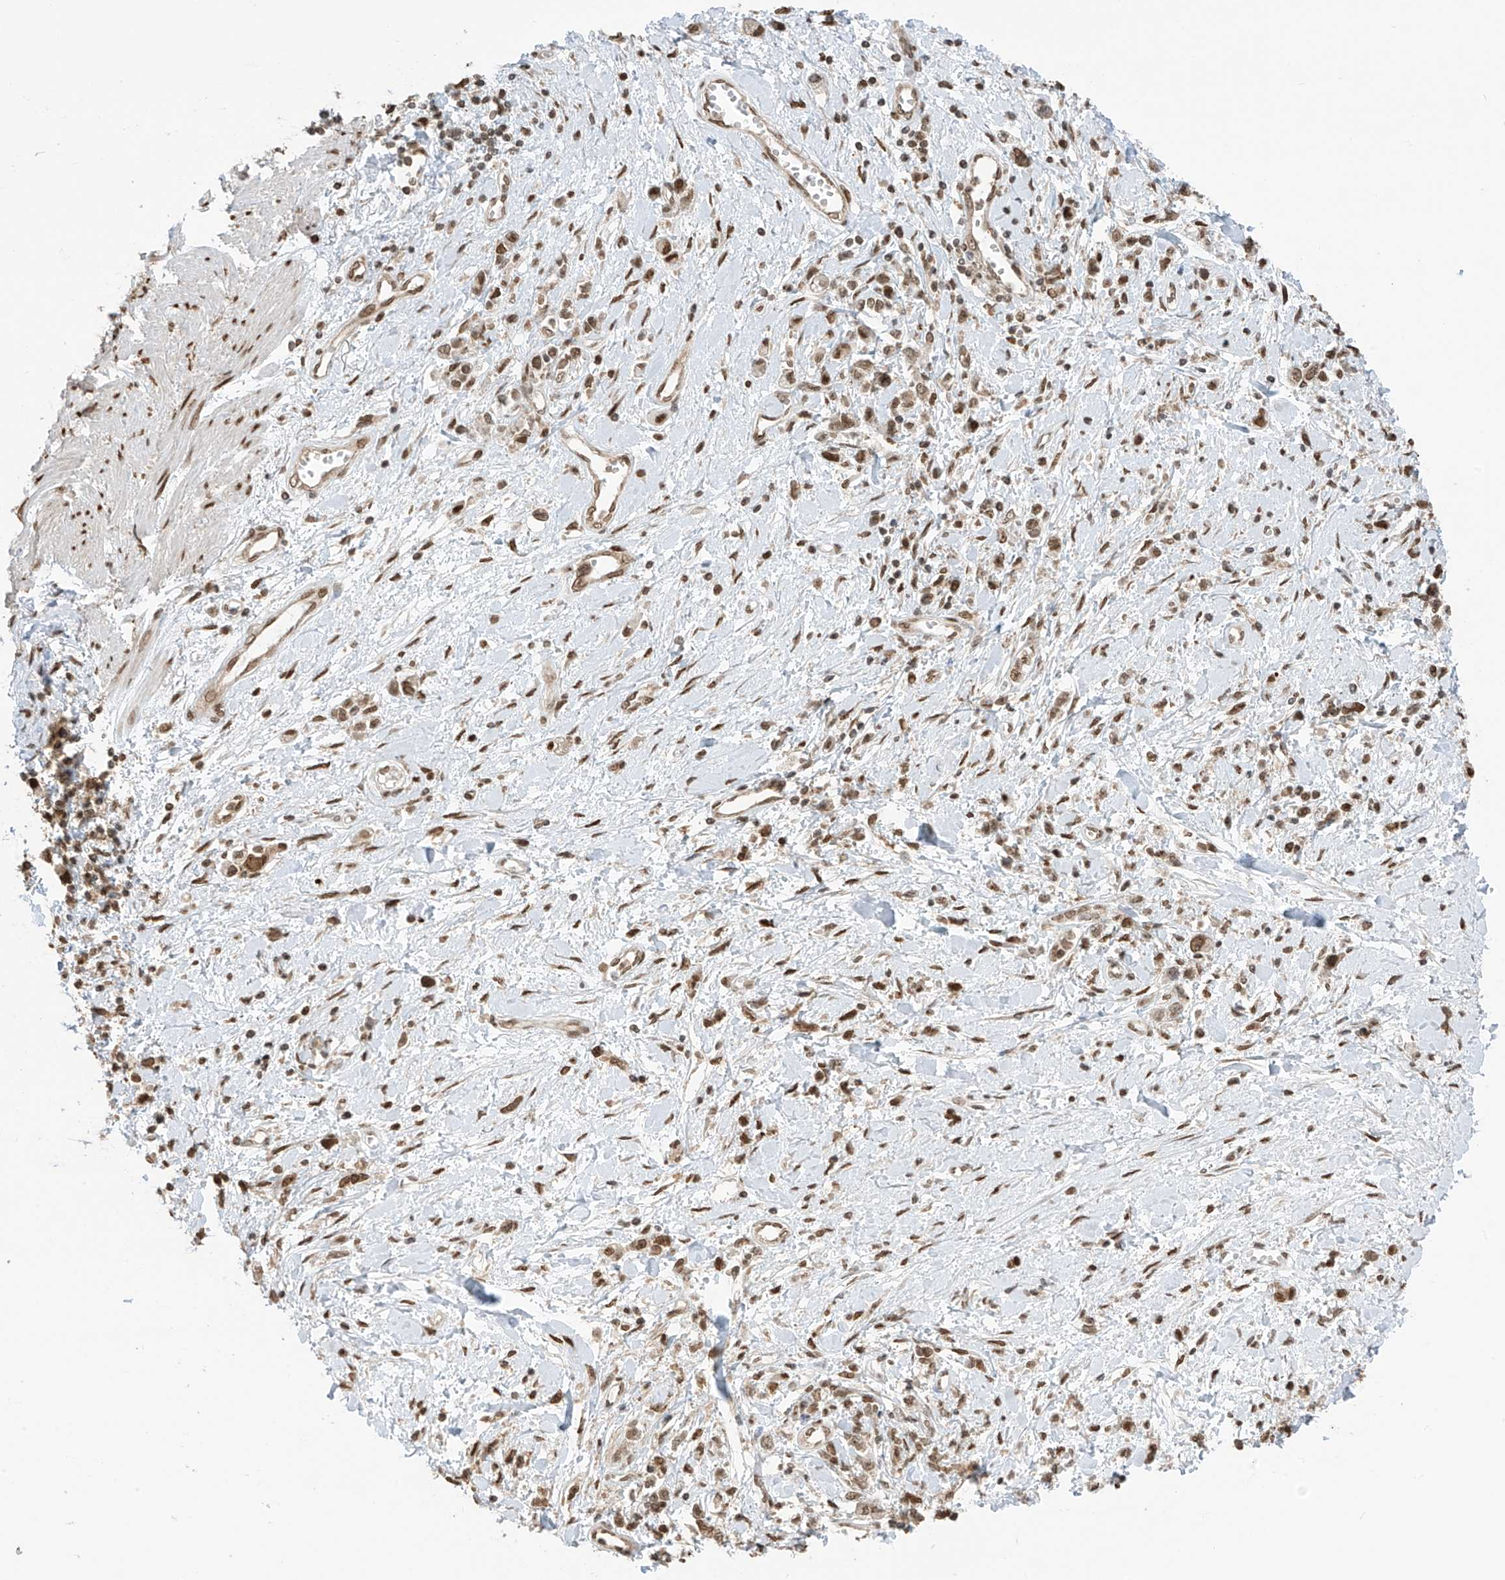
{"staining": {"intensity": "moderate", "quantity": ">75%", "location": "nuclear"}, "tissue": "stomach cancer", "cell_type": "Tumor cells", "image_type": "cancer", "snomed": [{"axis": "morphology", "description": "Adenocarcinoma, NOS"}, {"axis": "topography", "description": "Stomach"}], "caption": "Moderate nuclear positivity is identified in about >75% of tumor cells in stomach cancer.", "gene": "KPNB1", "patient": {"sex": "female", "age": 76}}